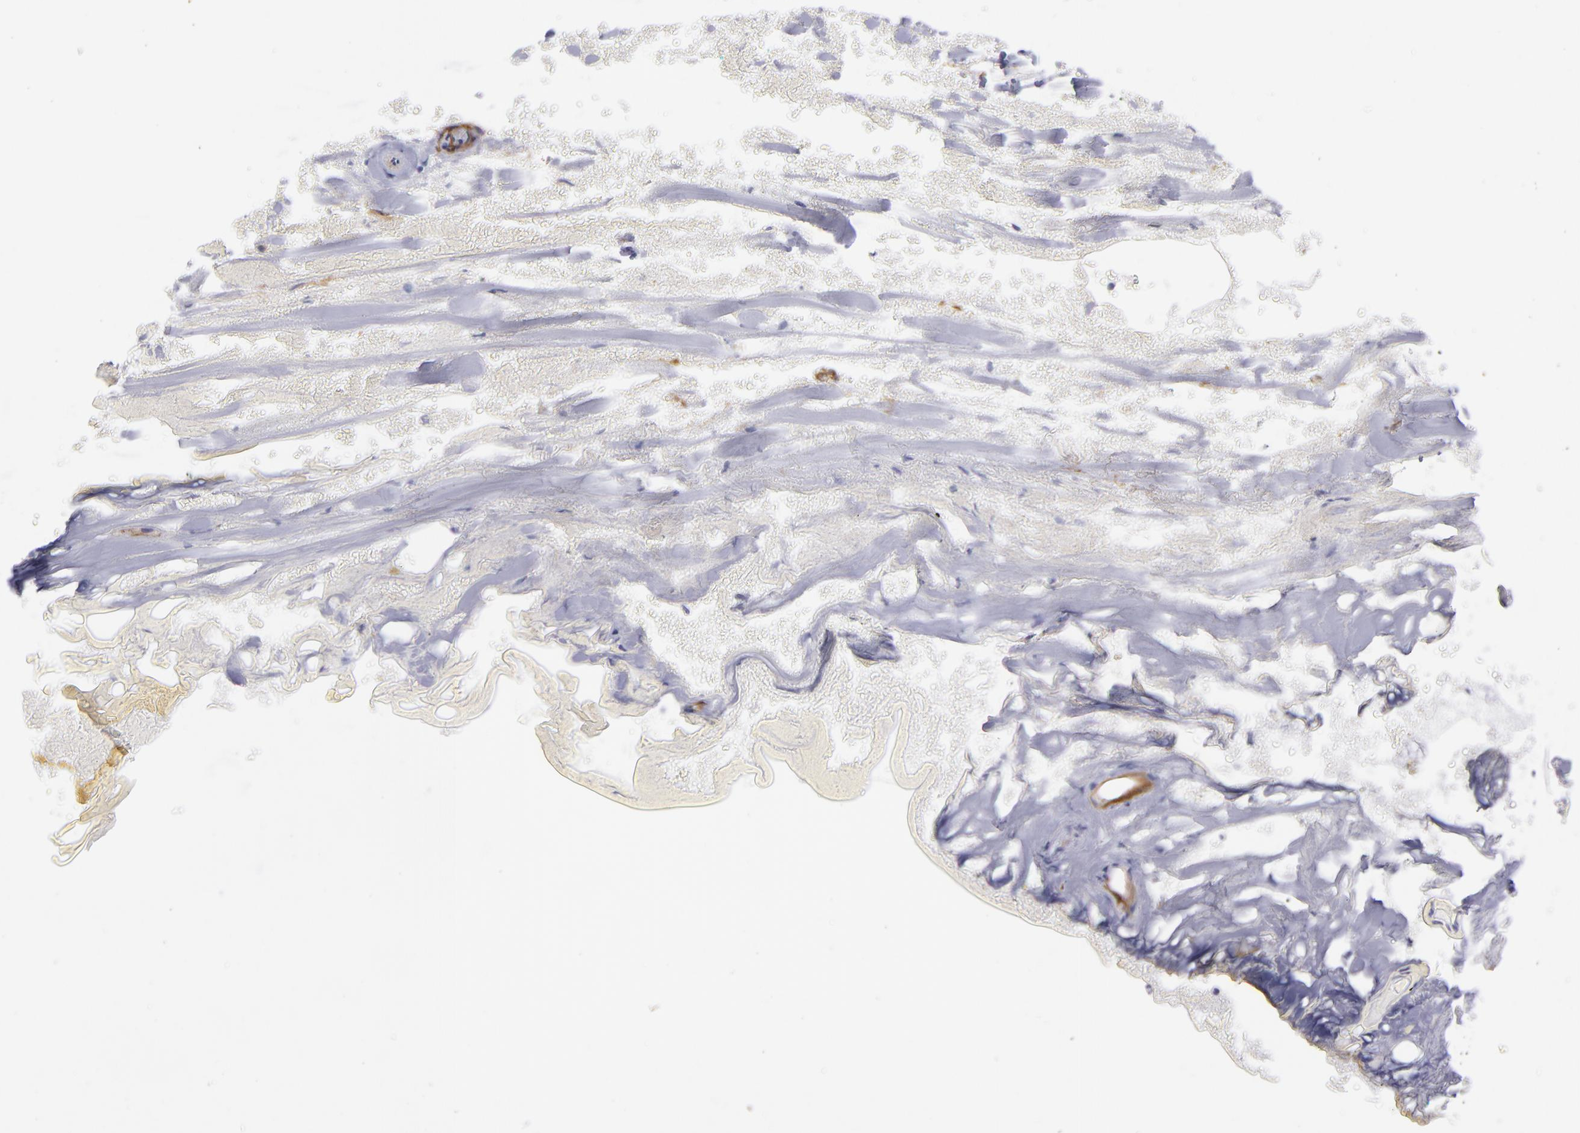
{"staining": {"intensity": "negative", "quantity": "none", "location": "none"}, "tissue": "skin", "cell_type": "Epidermal cells", "image_type": "normal", "snomed": [{"axis": "morphology", "description": "Normal tissue, NOS"}, {"axis": "morphology", "description": "Hemorrhoids"}, {"axis": "morphology", "description": "Inflammation, NOS"}, {"axis": "topography", "description": "Anal"}], "caption": "Skin was stained to show a protein in brown. There is no significant expression in epidermal cells.", "gene": "ACE", "patient": {"sex": "male", "age": 60}}